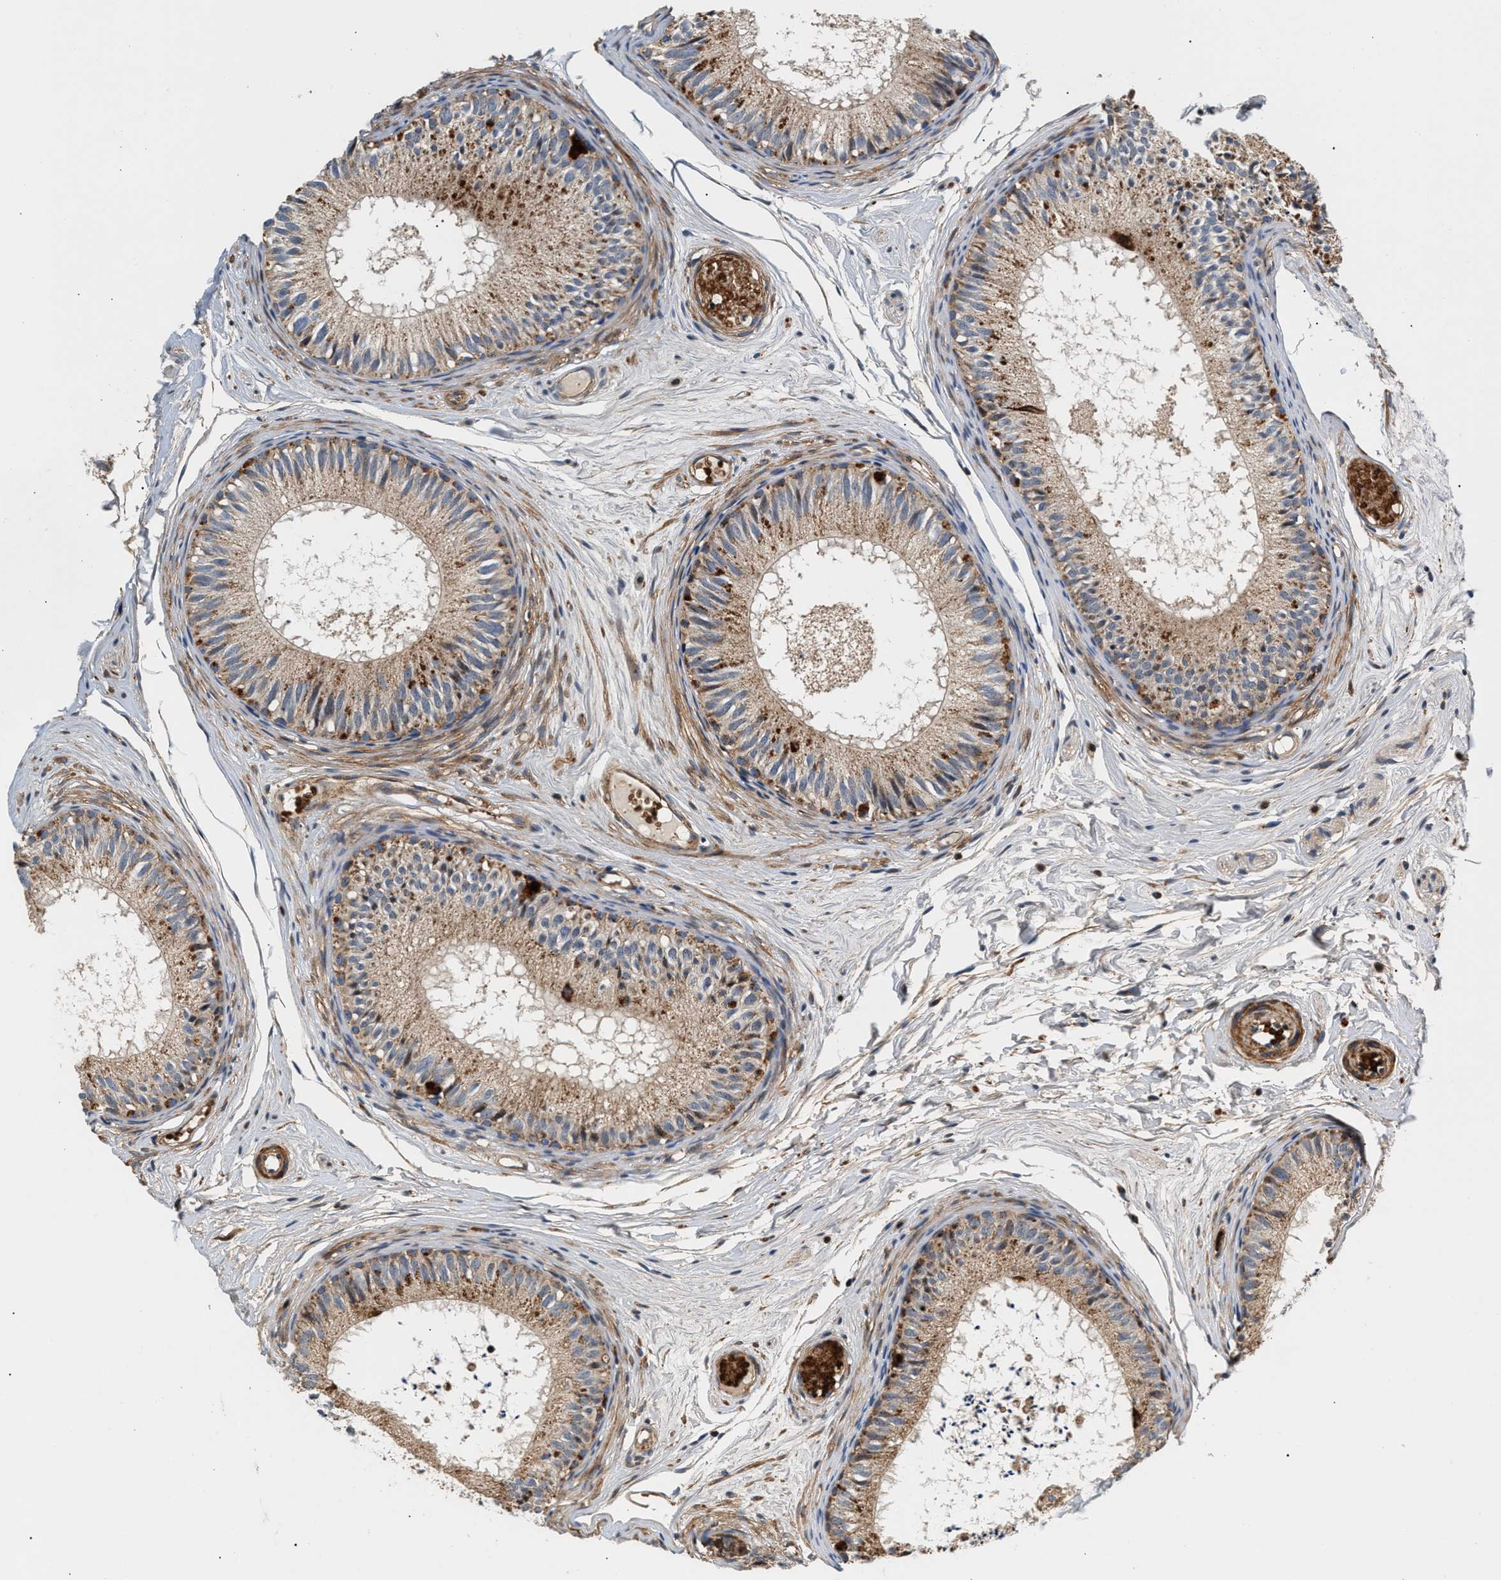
{"staining": {"intensity": "weak", "quantity": ">75%", "location": "cytoplasmic/membranous"}, "tissue": "epididymis", "cell_type": "Glandular cells", "image_type": "normal", "snomed": [{"axis": "morphology", "description": "Normal tissue, NOS"}, {"axis": "topography", "description": "Epididymis"}], "caption": "Epididymis stained for a protein reveals weak cytoplasmic/membranous positivity in glandular cells. The protein is stained brown, and the nuclei are stained in blue (DAB (3,3'-diaminobenzidine) IHC with brightfield microscopy, high magnification).", "gene": "SGK1", "patient": {"sex": "male", "age": 46}}